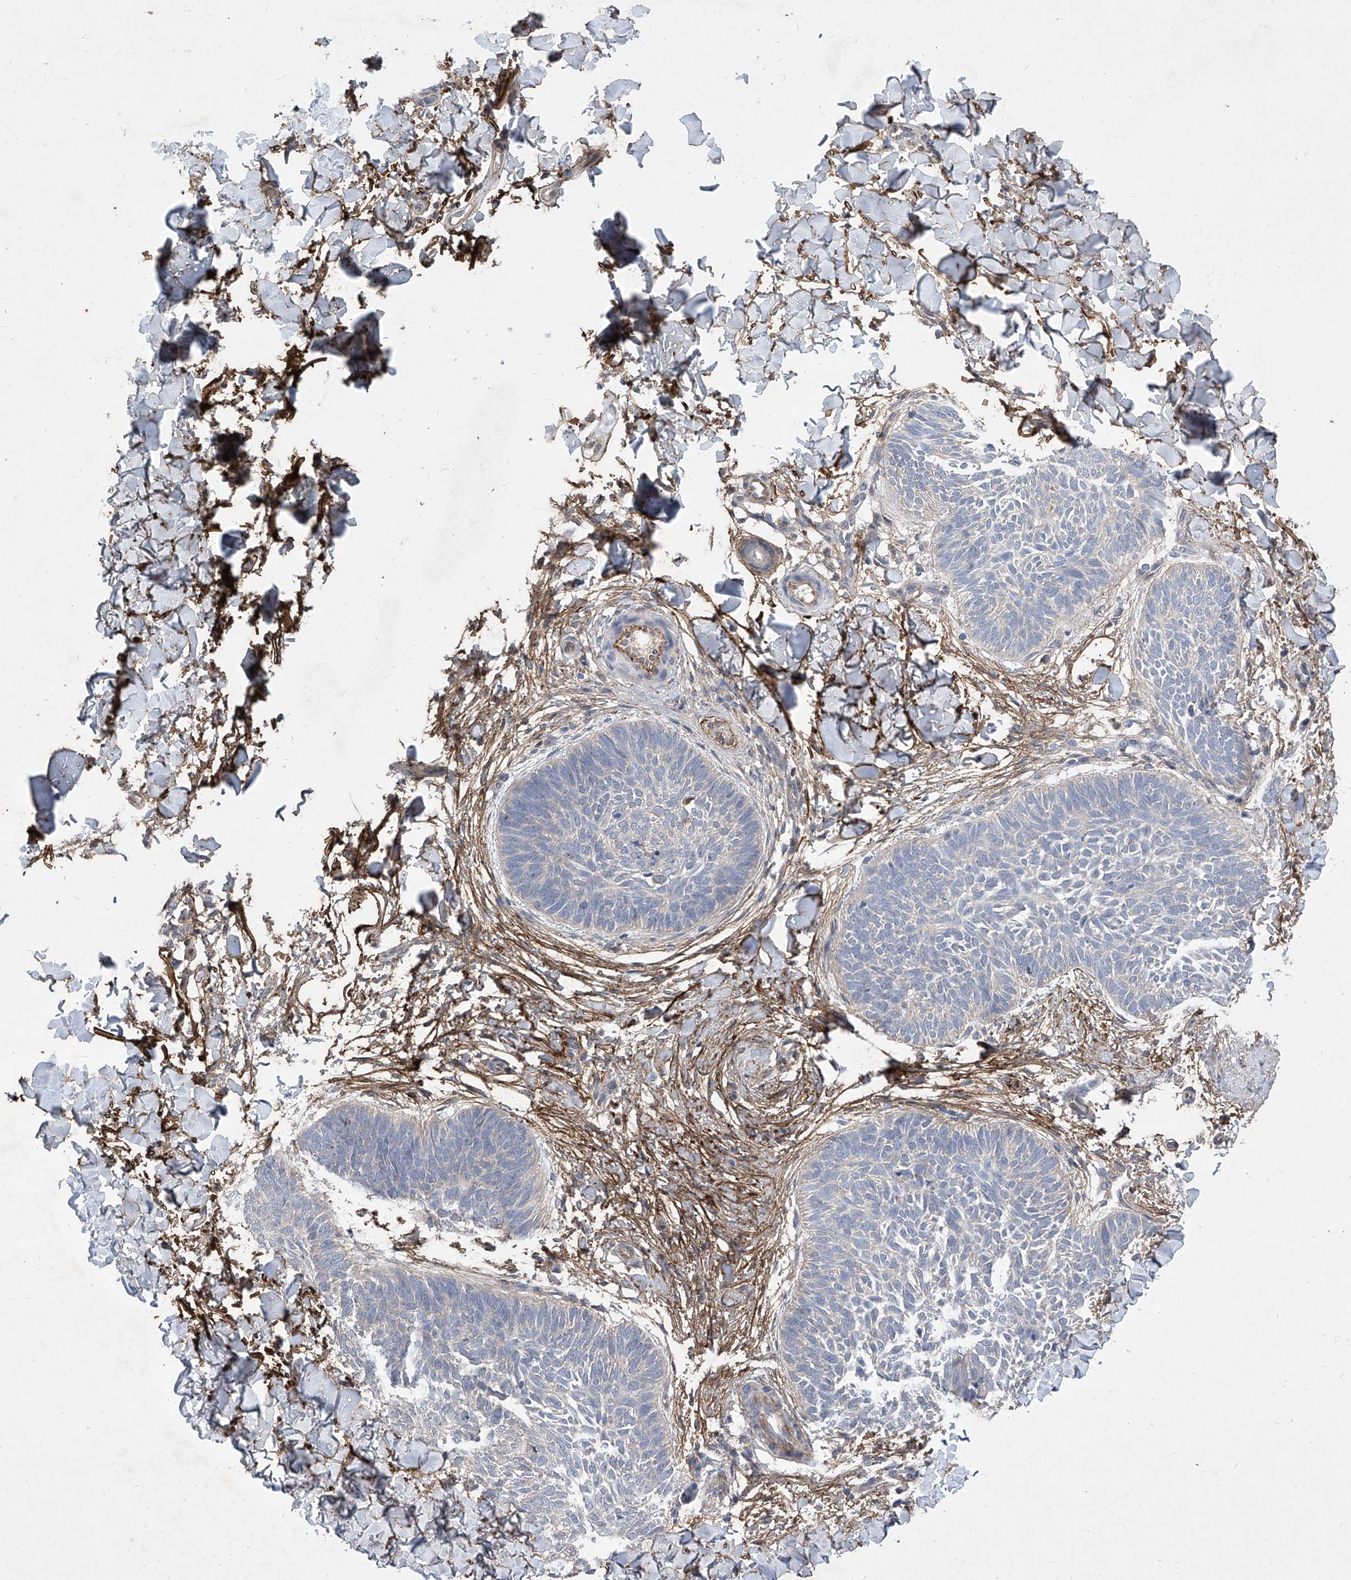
{"staining": {"intensity": "negative", "quantity": "none", "location": "none"}, "tissue": "skin cancer", "cell_type": "Tumor cells", "image_type": "cancer", "snomed": [{"axis": "morphology", "description": "Normal tissue, NOS"}, {"axis": "morphology", "description": "Basal cell carcinoma"}, {"axis": "topography", "description": "Skin"}], "caption": "Tumor cells show no significant positivity in skin basal cell carcinoma.", "gene": "TXNIP", "patient": {"sex": "male", "age": 50}}